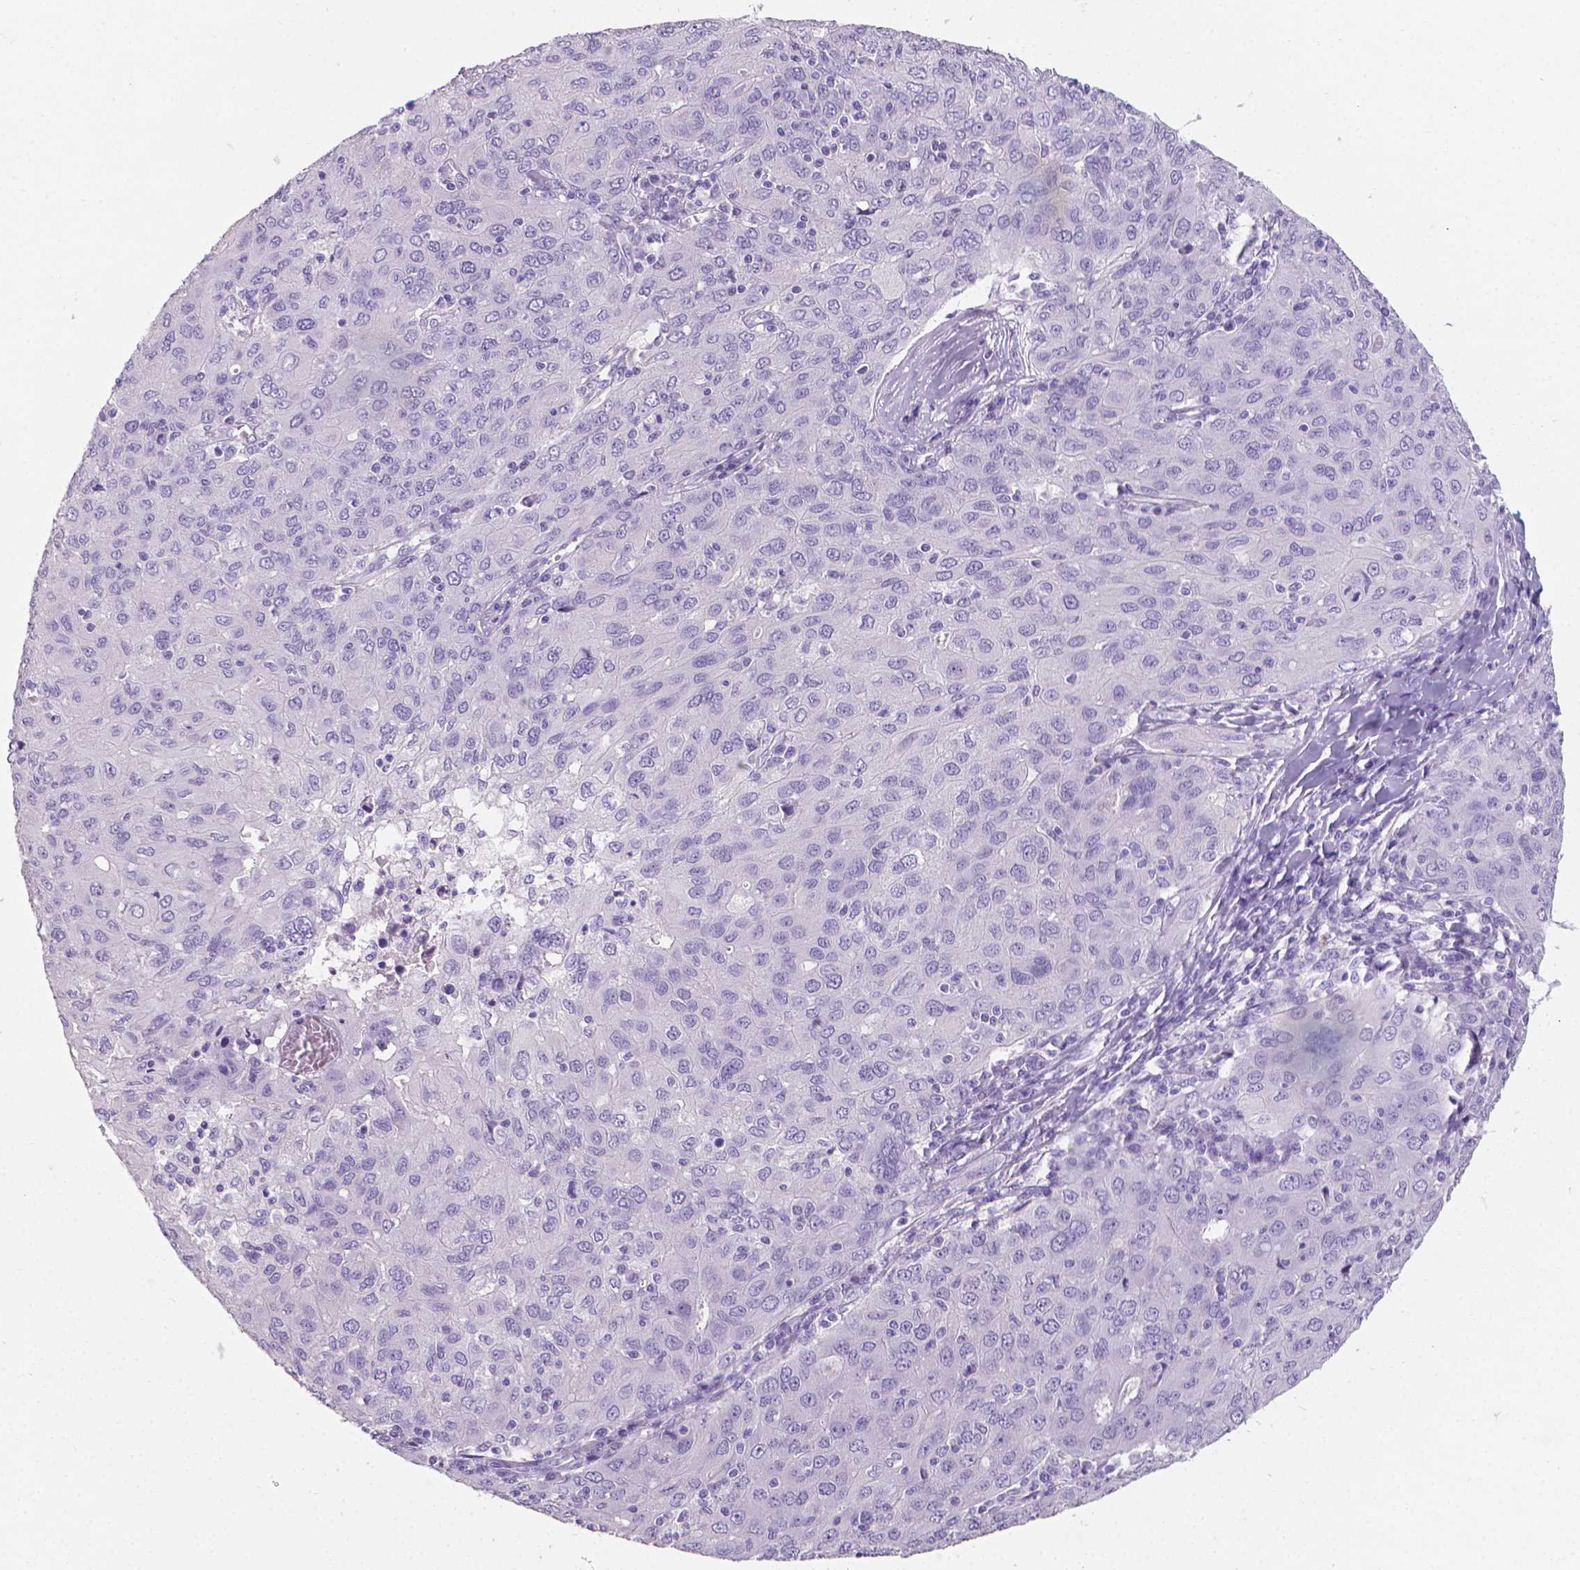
{"staining": {"intensity": "negative", "quantity": "none", "location": "none"}, "tissue": "ovarian cancer", "cell_type": "Tumor cells", "image_type": "cancer", "snomed": [{"axis": "morphology", "description": "Carcinoma, endometroid"}, {"axis": "topography", "description": "Ovary"}], "caption": "An image of human endometroid carcinoma (ovarian) is negative for staining in tumor cells.", "gene": "XPNPEP2", "patient": {"sex": "female", "age": 50}}